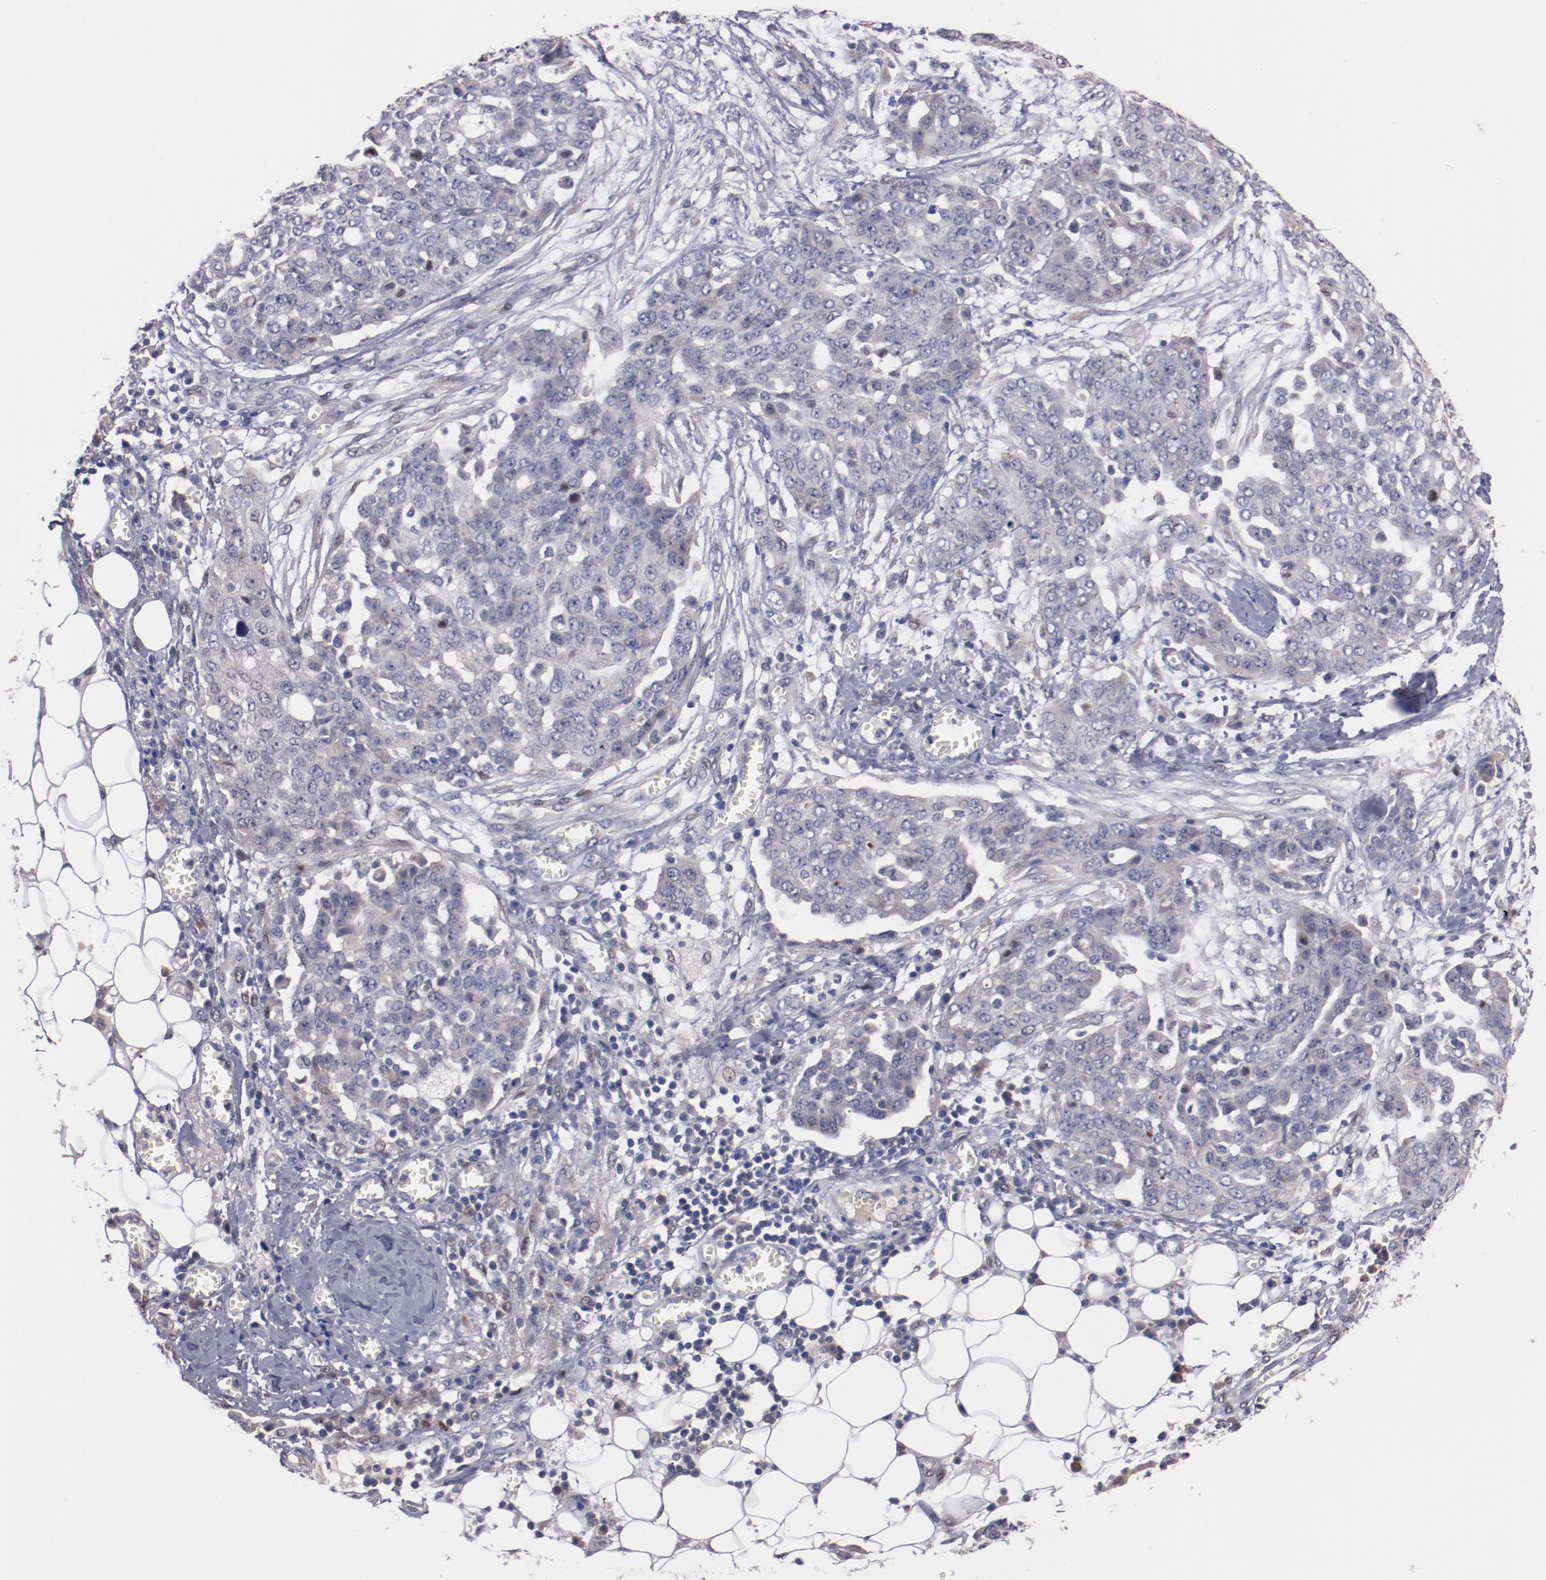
{"staining": {"intensity": "weak", "quantity": "<25%", "location": "cytoplasmic/membranous"}, "tissue": "ovarian cancer", "cell_type": "Tumor cells", "image_type": "cancer", "snomed": [{"axis": "morphology", "description": "Cystadenocarcinoma, serous, NOS"}, {"axis": "topography", "description": "Soft tissue"}, {"axis": "topography", "description": "Ovary"}], "caption": "IHC image of neoplastic tissue: serous cystadenocarcinoma (ovarian) stained with DAB (3,3'-diaminobenzidine) demonstrates no significant protein expression in tumor cells. (Stains: DAB (3,3'-diaminobenzidine) immunohistochemistry with hematoxylin counter stain, Microscopy: brightfield microscopy at high magnification).", "gene": "FAM81A", "patient": {"sex": "female", "age": 57}}